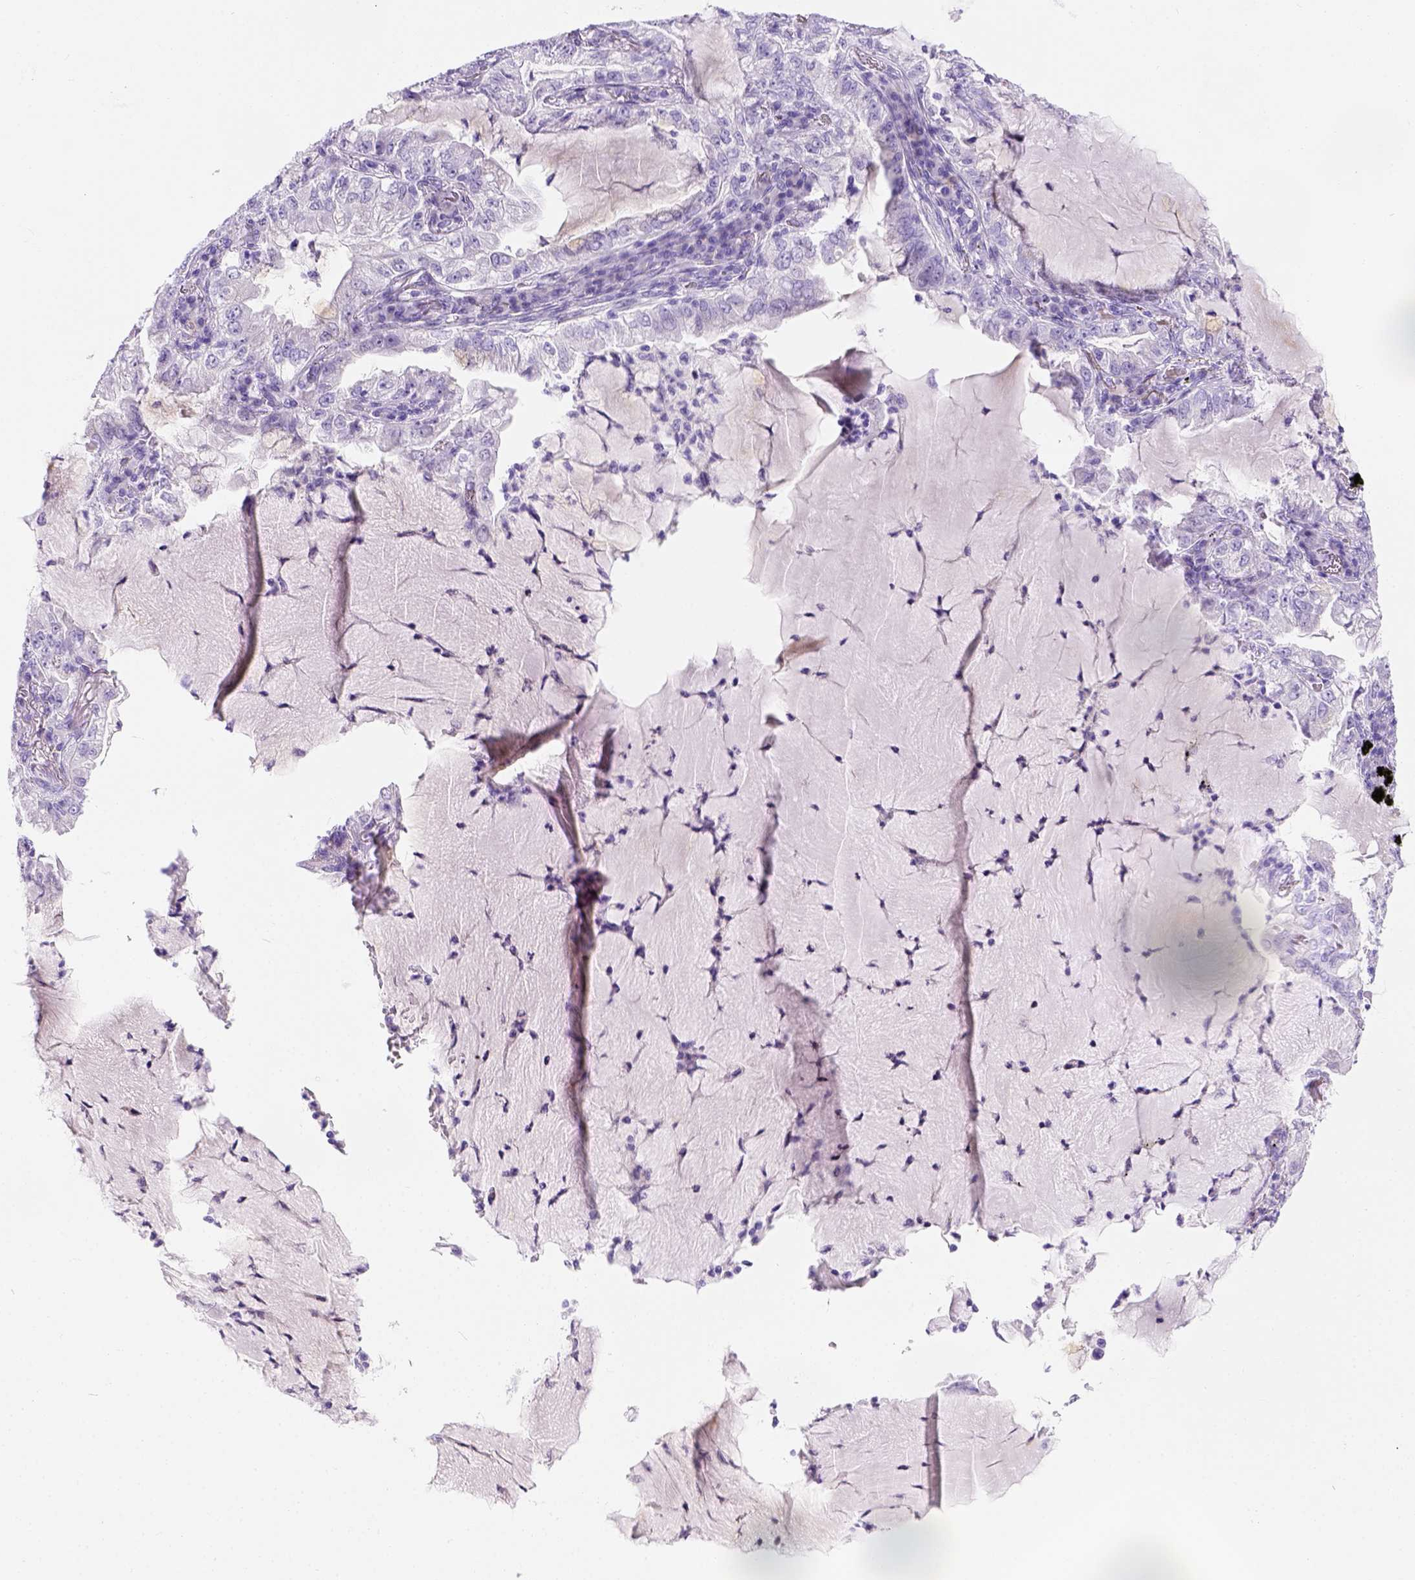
{"staining": {"intensity": "negative", "quantity": "none", "location": "none"}, "tissue": "lung cancer", "cell_type": "Tumor cells", "image_type": "cancer", "snomed": [{"axis": "morphology", "description": "Adenocarcinoma, NOS"}, {"axis": "topography", "description": "Lung"}], "caption": "Tumor cells show no significant protein expression in lung cancer (adenocarcinoma). (Stains: DAB (3,3'-diaminobenzidine) immunohistochemistry with hematoxylin counter stain, Microscopy: brightfield microscopy at high magnification).", "gene": "PHF7", "patient": {"sex": "female", "age": 73}}